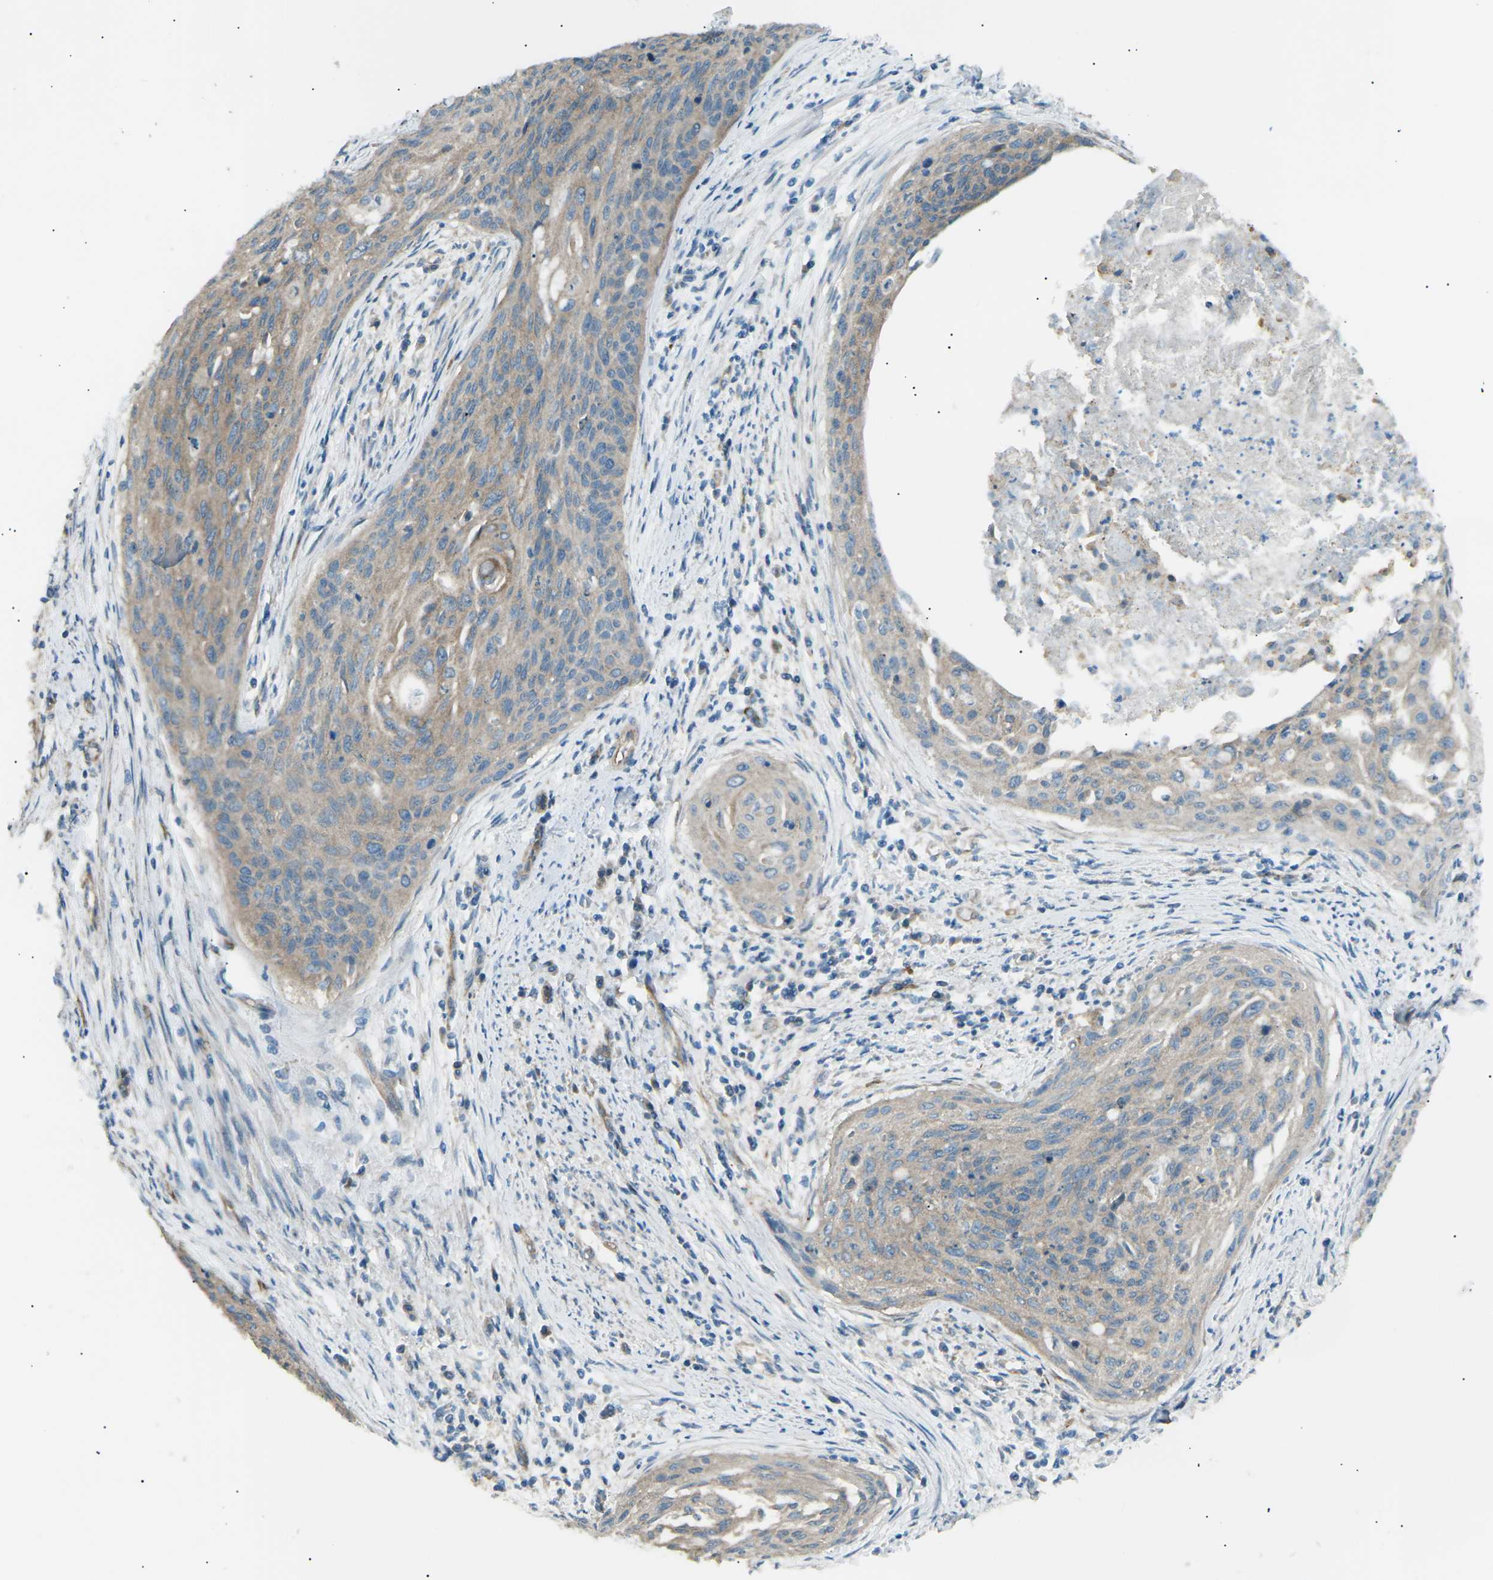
{"staining": {"intensity": "weak", "quantity": "25%-75%", "location": "cytoplasmic/membranous"}, "tissue": "cervical cancer", "cell_type": "Tumor cells", "image_type": "cancer", "snomed": [{"axis": "morphology", "description": "Squamous cell carcinoma, NOS"}, {"axis": "topography", "description": "Cervix"}], "caption": "IHC (DAB (3,3'-diaminobenzidine)) staining of squamous cell carcinoma (cervical) demonstrates weak cytoplasmic/membranous protein positivity in approximately 25%-75% of tumor cells. Using DAB (brown) and hematoxylin (blue) stains, captured at high magnification using brightfield microscopy.", "gene": "SLK", "patient": {"sex": "female", "age": 55}}